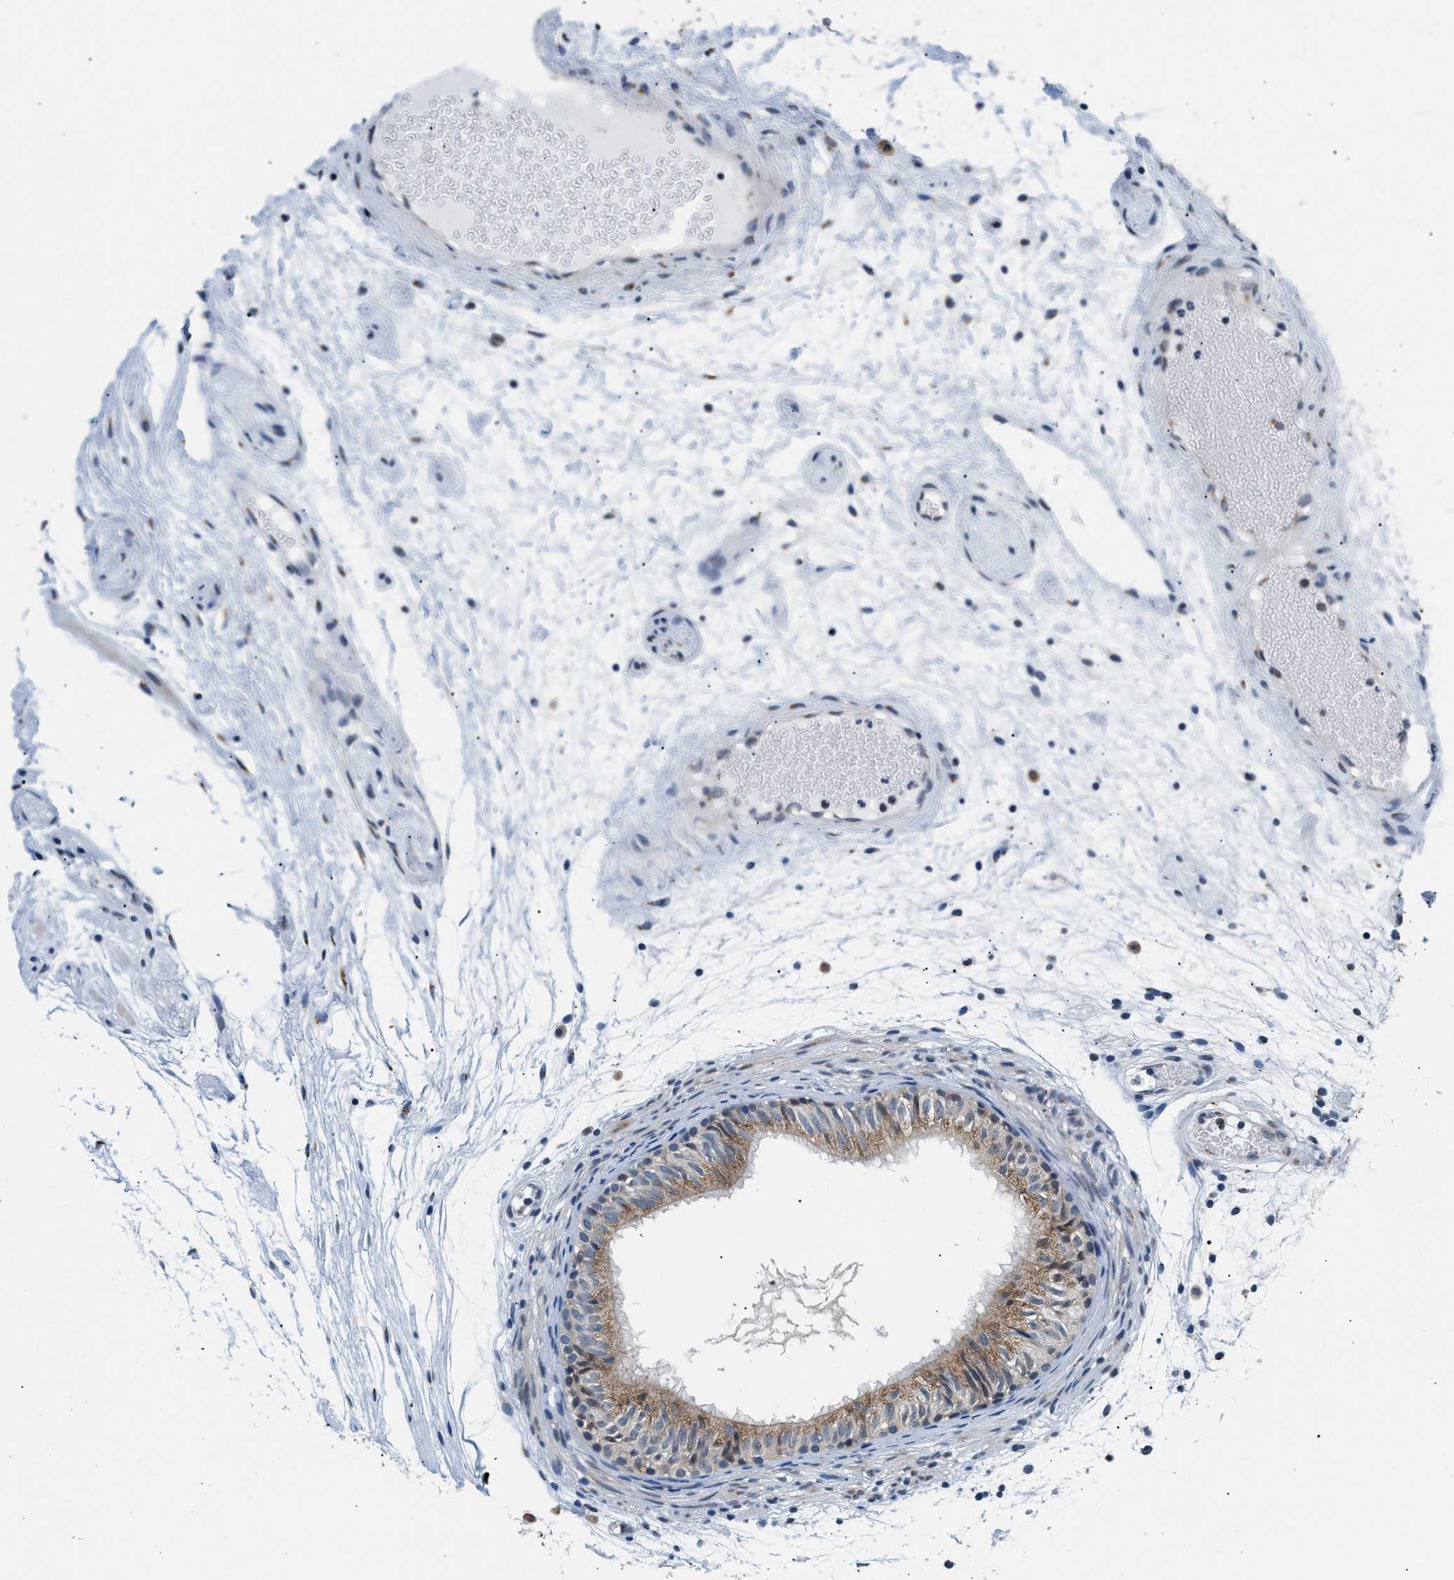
{"staining": {"intensity": "moderate", "quantity": ">75%", "location": "cytoplasmic/membranous"}, "tissue": "epididymis", "cell_type": "Glandular cells", "image_type": "normal", "snomed": [{"axis": "morphology", "description": "Normal tissue, NOS"}, {"axis": "morphology", "description": "Atrophy, NOS"}, {"axis": "topography", "description": "Testis"}, {"axis": "topography", "description": "Epididymis"}], "caption": "High-power microscopy captured an immunohistochemistry photomicrograph of normal epididymis, revealing moderate cytoplasmic/membranous staining in approximately >75% of glandular cells. (IHC, brightfield microscopy, high magnification).", "gene": "KCNMB2", "patient": {"sex": "male", "age": 18}}